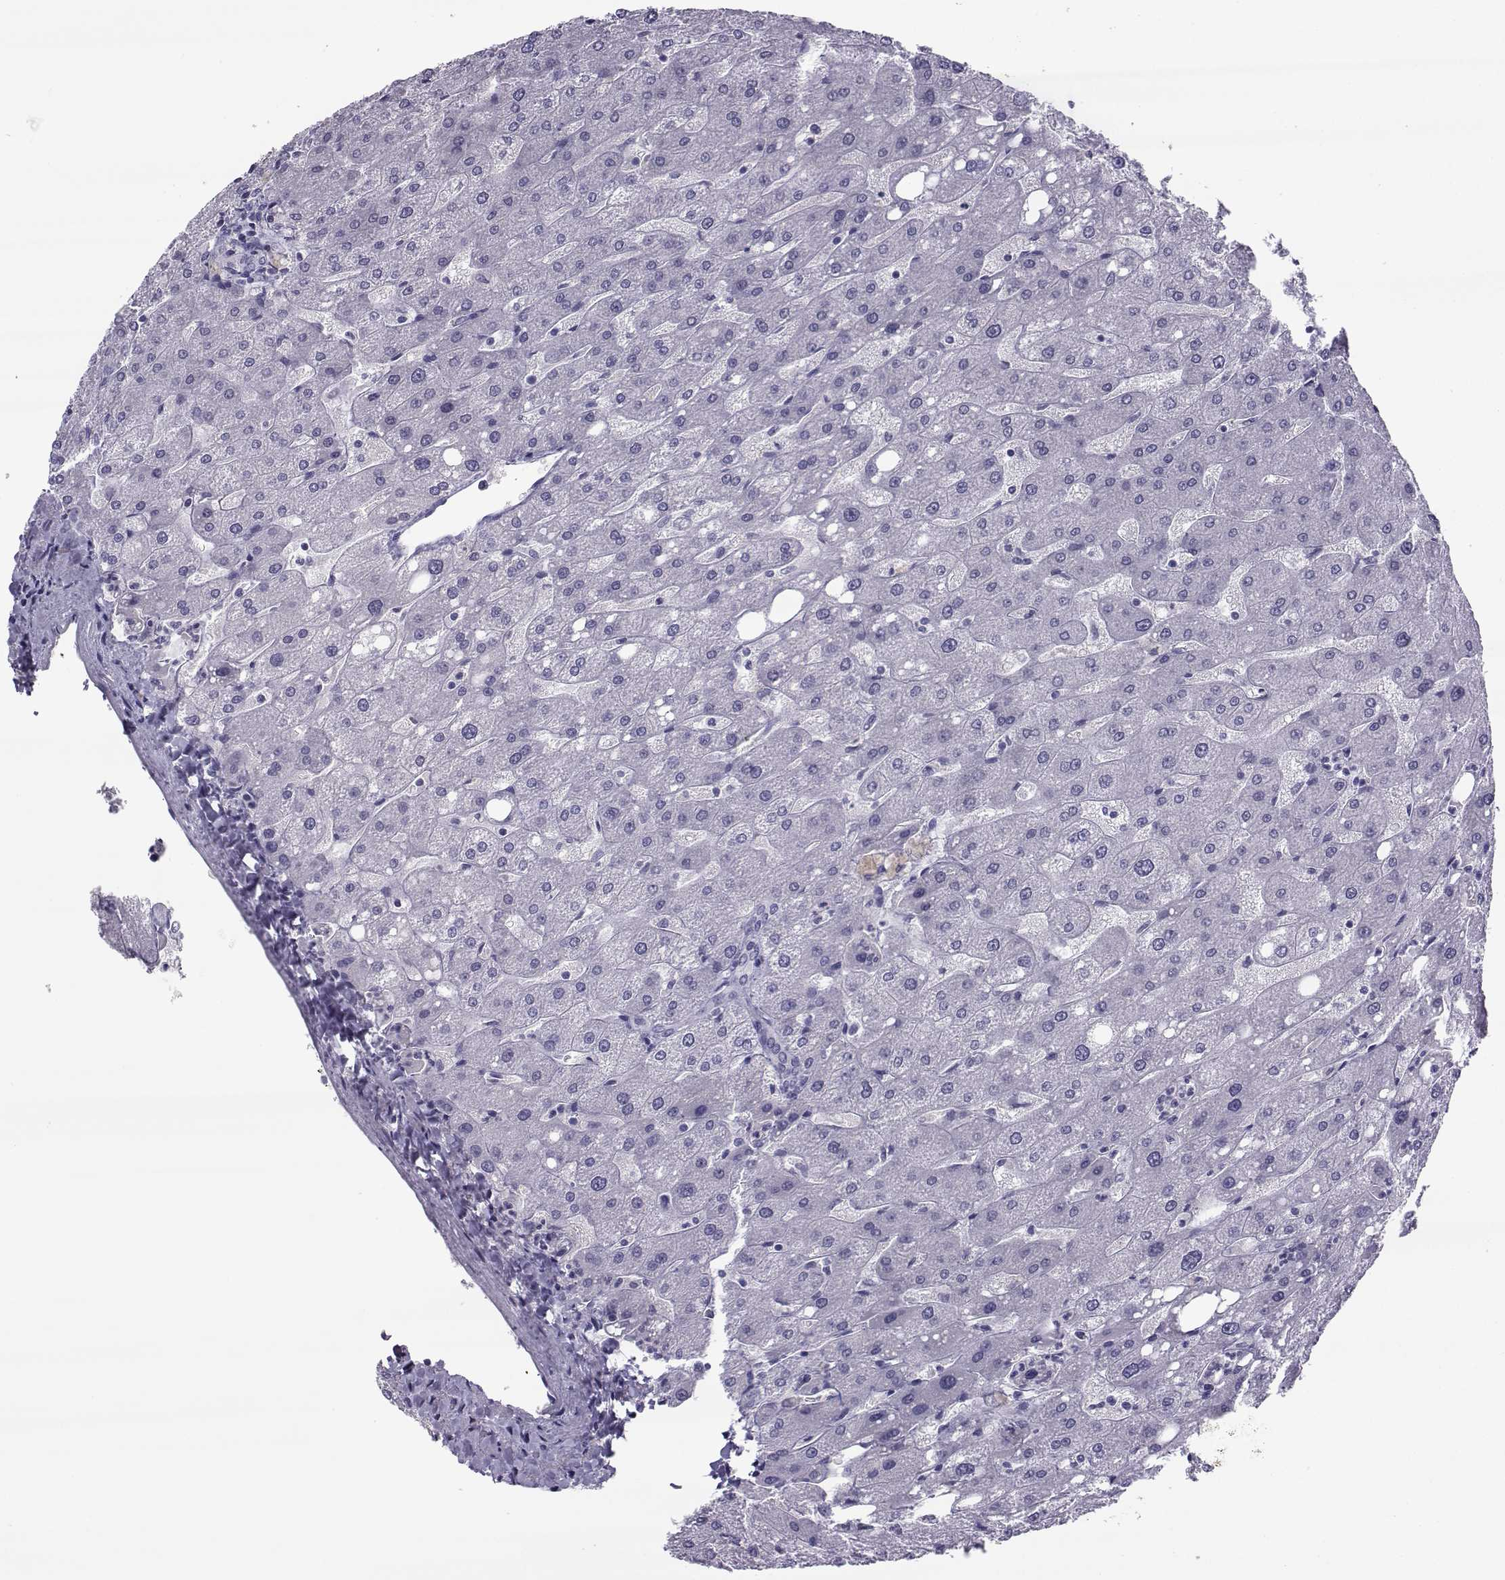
{"staining": {"intensity": "negative", "quantity": "none", "location": "none"}, "tissue": "liver", "cell_type": "Cholangiocytes", "image_type": "normal", "snomed": [{"axis": "morphology", "description": "Normal tissue, NOS"}, {"axis": "topography", "description": "Liver"}], "caption": "The image exhibits no significant expression in cholangiocytes of liver.", "gene": "ARMC2", "patient": {"sex": "male", "age": 67}}